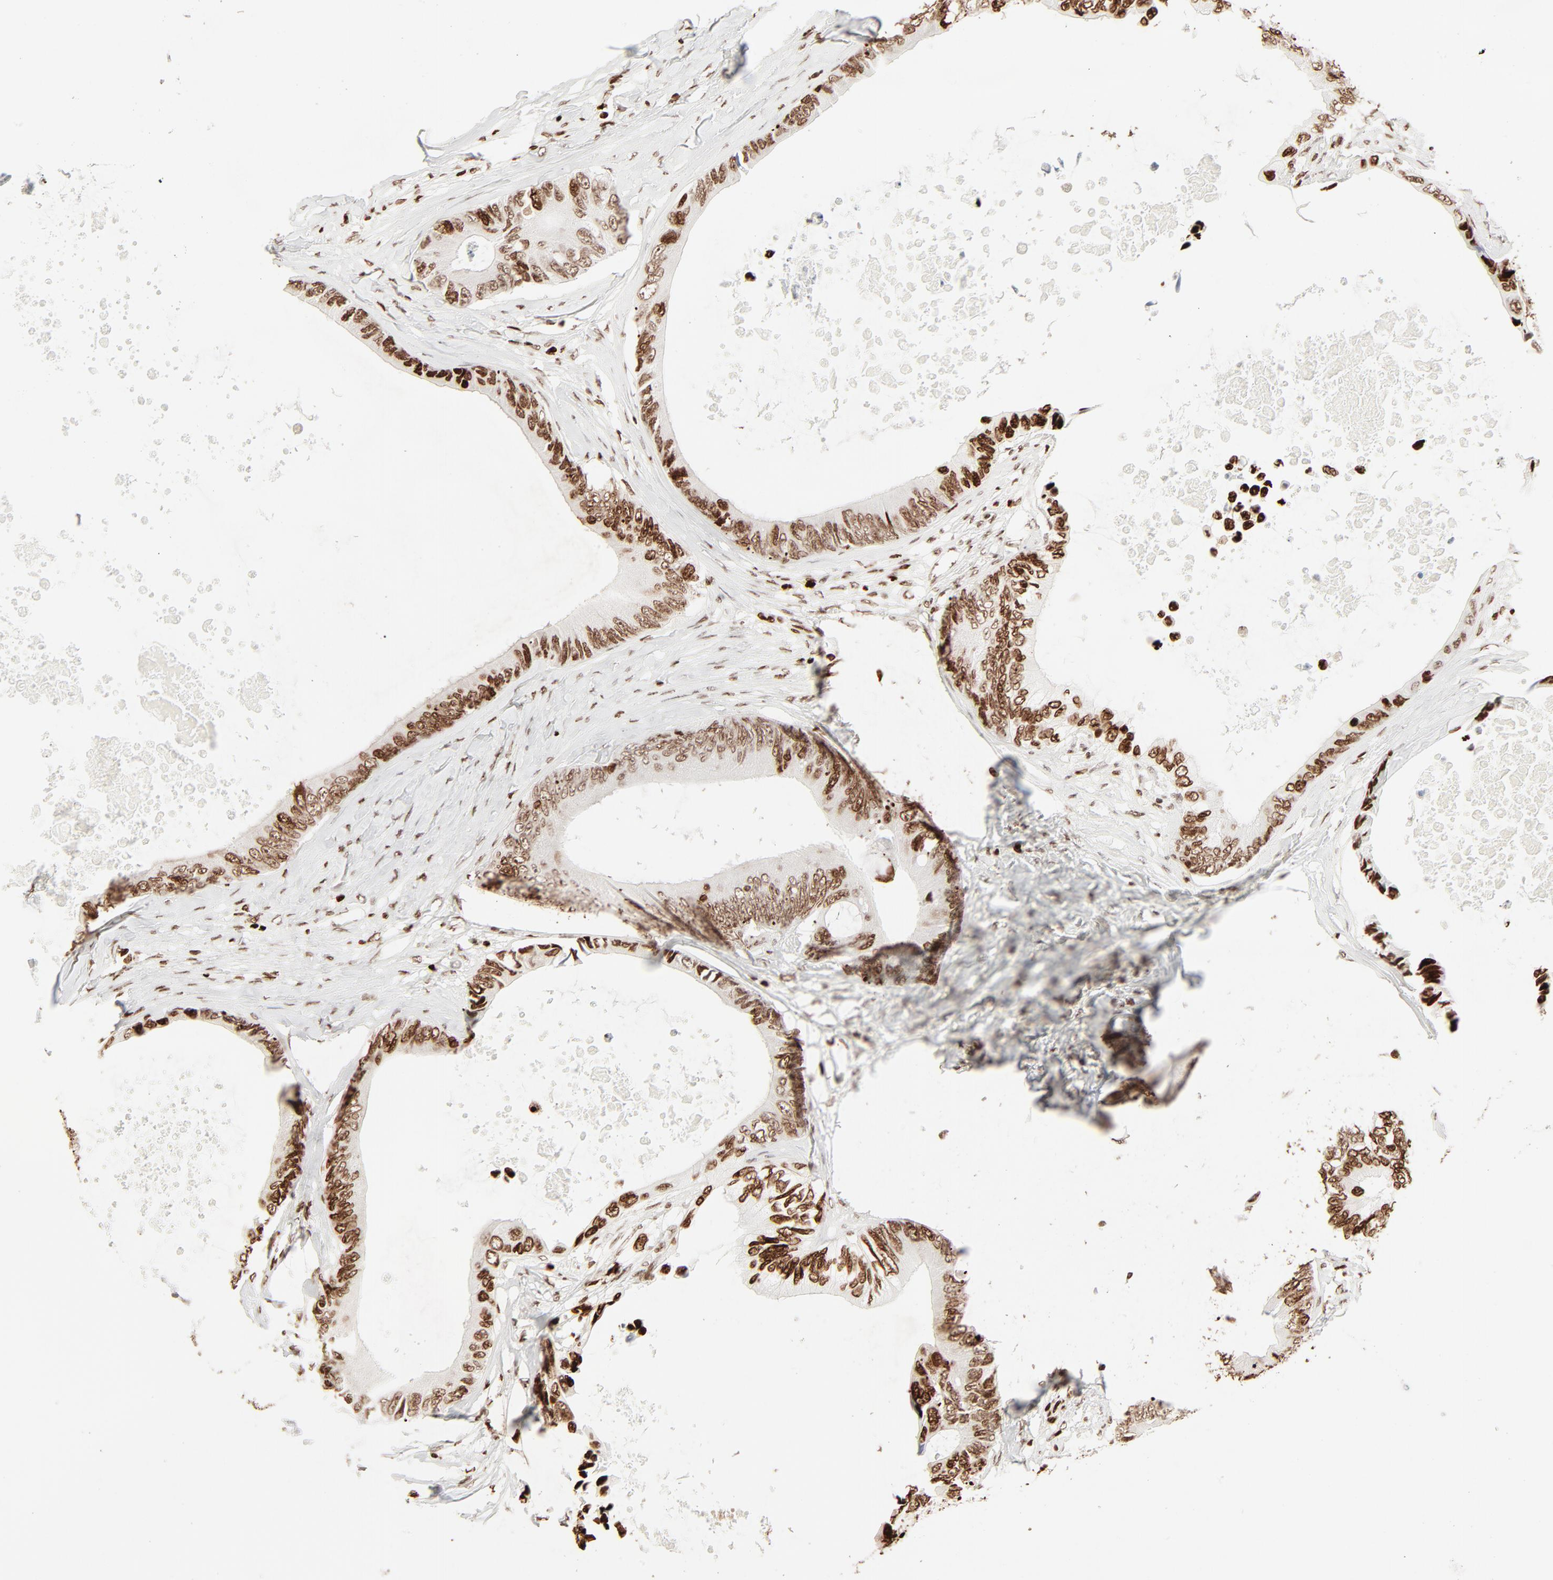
{"staining": {"intensity": "moderate", "quantity": ">75%", "location": "nuclear"}, "tissue": "colorectal cancer", "cell_type": "Tumor cells", "image_type": "cancer", "snomed": [{"axis": "morphology", "description": "Normal tissue, NOS"}, {"axis": "morphology", "description": "Adenocarcinoma, NOS"}, {"axis": "topography", "description": "Rectum"}, {"axis": "topography", "description": "Peripheral nerve tissue"}], "caption": "About >75% of tumor cells in human colorectal cancer exhibit moderate nuclear protein expression as visualized by brown immunohistochemical staining.", "gene": "HMGB2", "patient": {"sex": "female", "age": 77}}